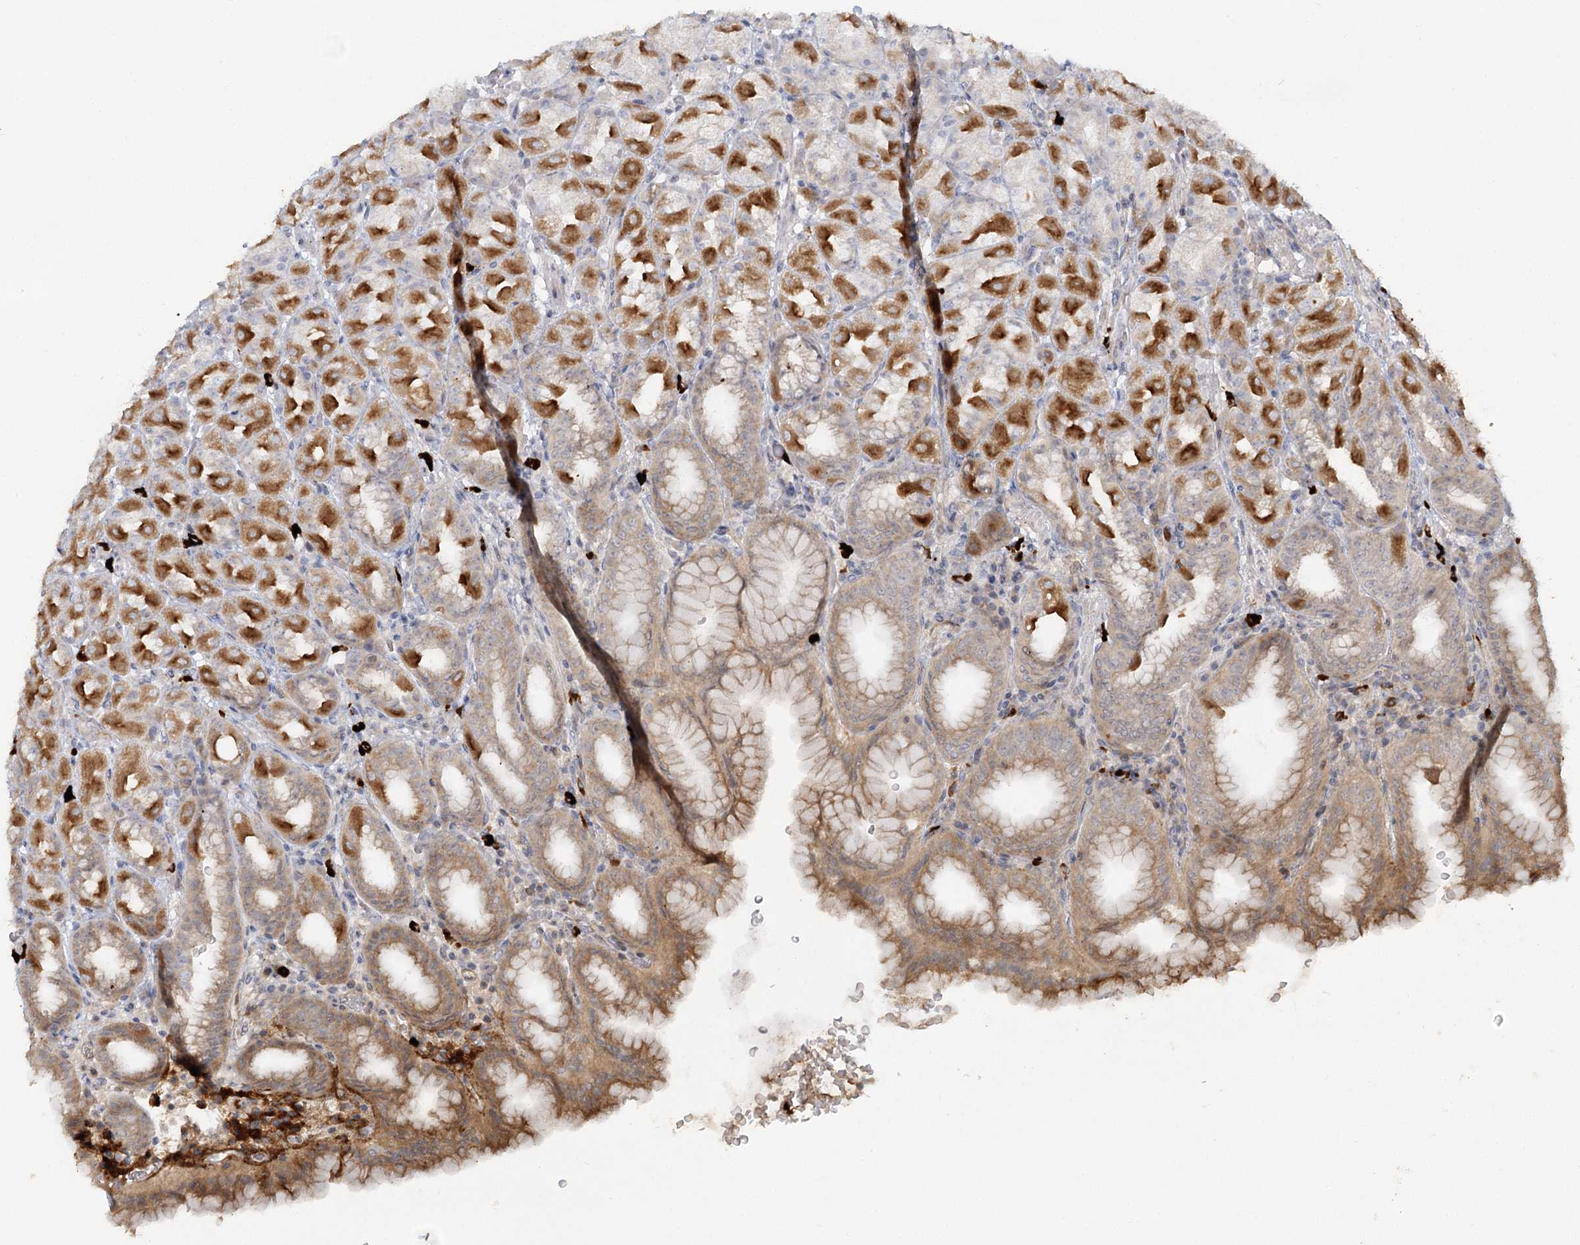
{"staining": {"intensity": "strong", "quantity": "25%-75%", "location": "cytoplasmic/membranous"}, "tissue": "stomach", "cell_type": "Glandular cells", "image_type": "normal", "snomed": [{"axis": "morphology", "description": "Normal tissue, NOS"}, {"axis": "topography", "description": "Stomach, upper"}], "caption": "Immunohistochemistry (IHC) (DAB (3,3'-diaminobenzidine)) staining of benign stomach reveals strong cytoplasmic/membranous protein positivity in about 25%-75% of glandular cells.", "gene": "GUCY2C", "patient": {"sex": "male", "age": 68}}